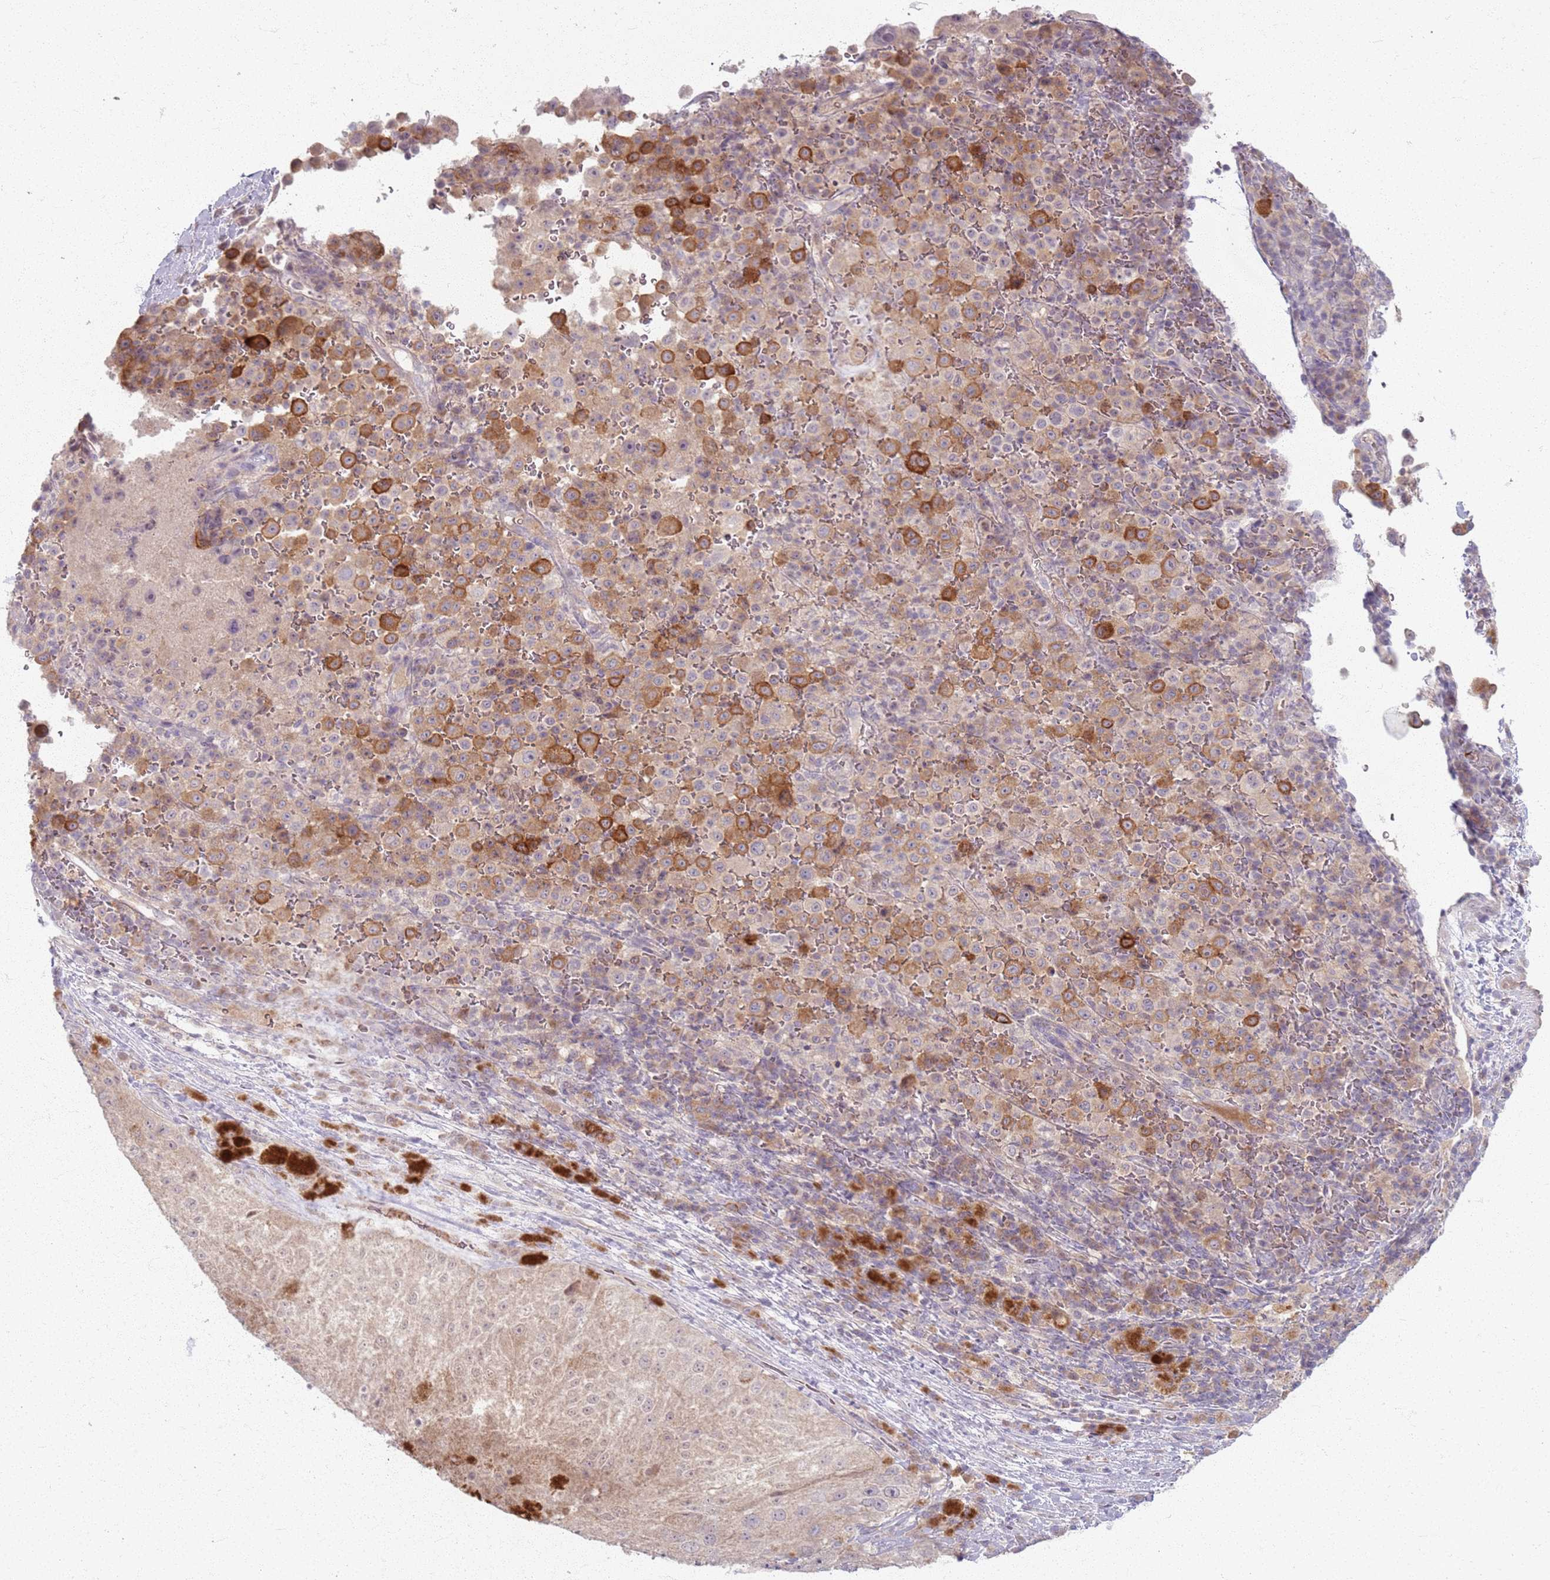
{"staining": {"intensity": "moderate", "quantity": "<25%", "location": "cytoplasmic/membranous"}, "tissue": "melanoma", "cell_type": "Tumor cells", "image_type": "cancer", "snomed": [{"axis": "morphology", "description": "Malignant melanoma, Metastatic site"}, {"axis": "topography", "description": "Lymph node"}], "caption": "A photomicrograph of melanoma stained for a protein reveals moderate cytoplasmic/membranous brown staining in tumor cells.", "gene": "ZDHHC2", "patient": {"sex": "male", "age": 62}}